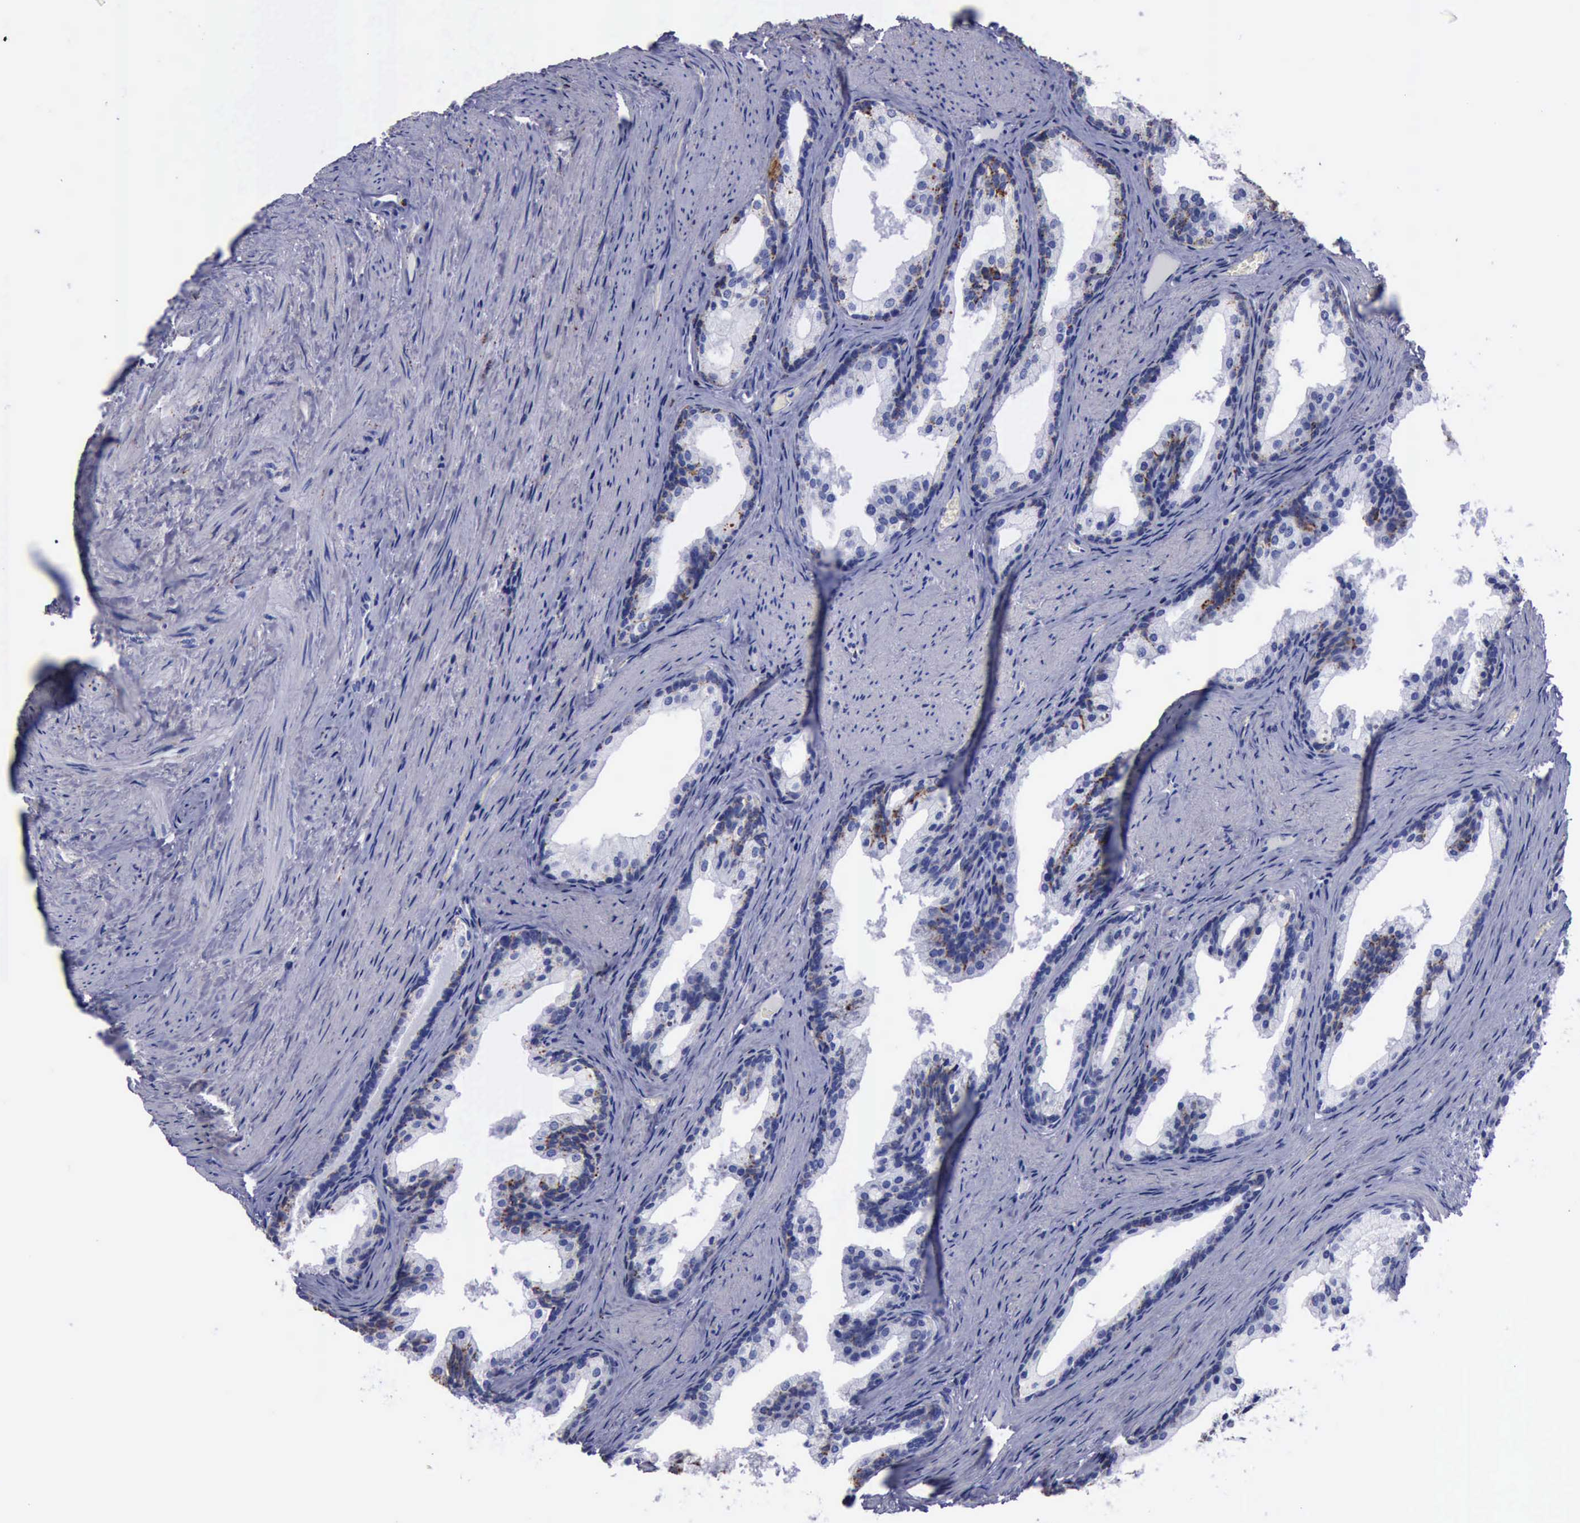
{"staining": {"intensity": "weak", "quantity": "<25%", "location": "cytoplasmic/membranous"}, "tissue": "prostate cancer", "cell_type": "Tumor cells", "image_type": "cancer", "snomed": [{"axis": "morphology", "description": "Adenocarcinoma, Medium grade"}, {"axis": "topography", "description": "Prostate"}], "caption": "Image shows no significant protein staining in tumor cells of prostate adenocarcinoma (medium-grade). Nuclei are stained in blue.", "gene": "CTSD", "patient": {"sex": "male", "age": 60}}